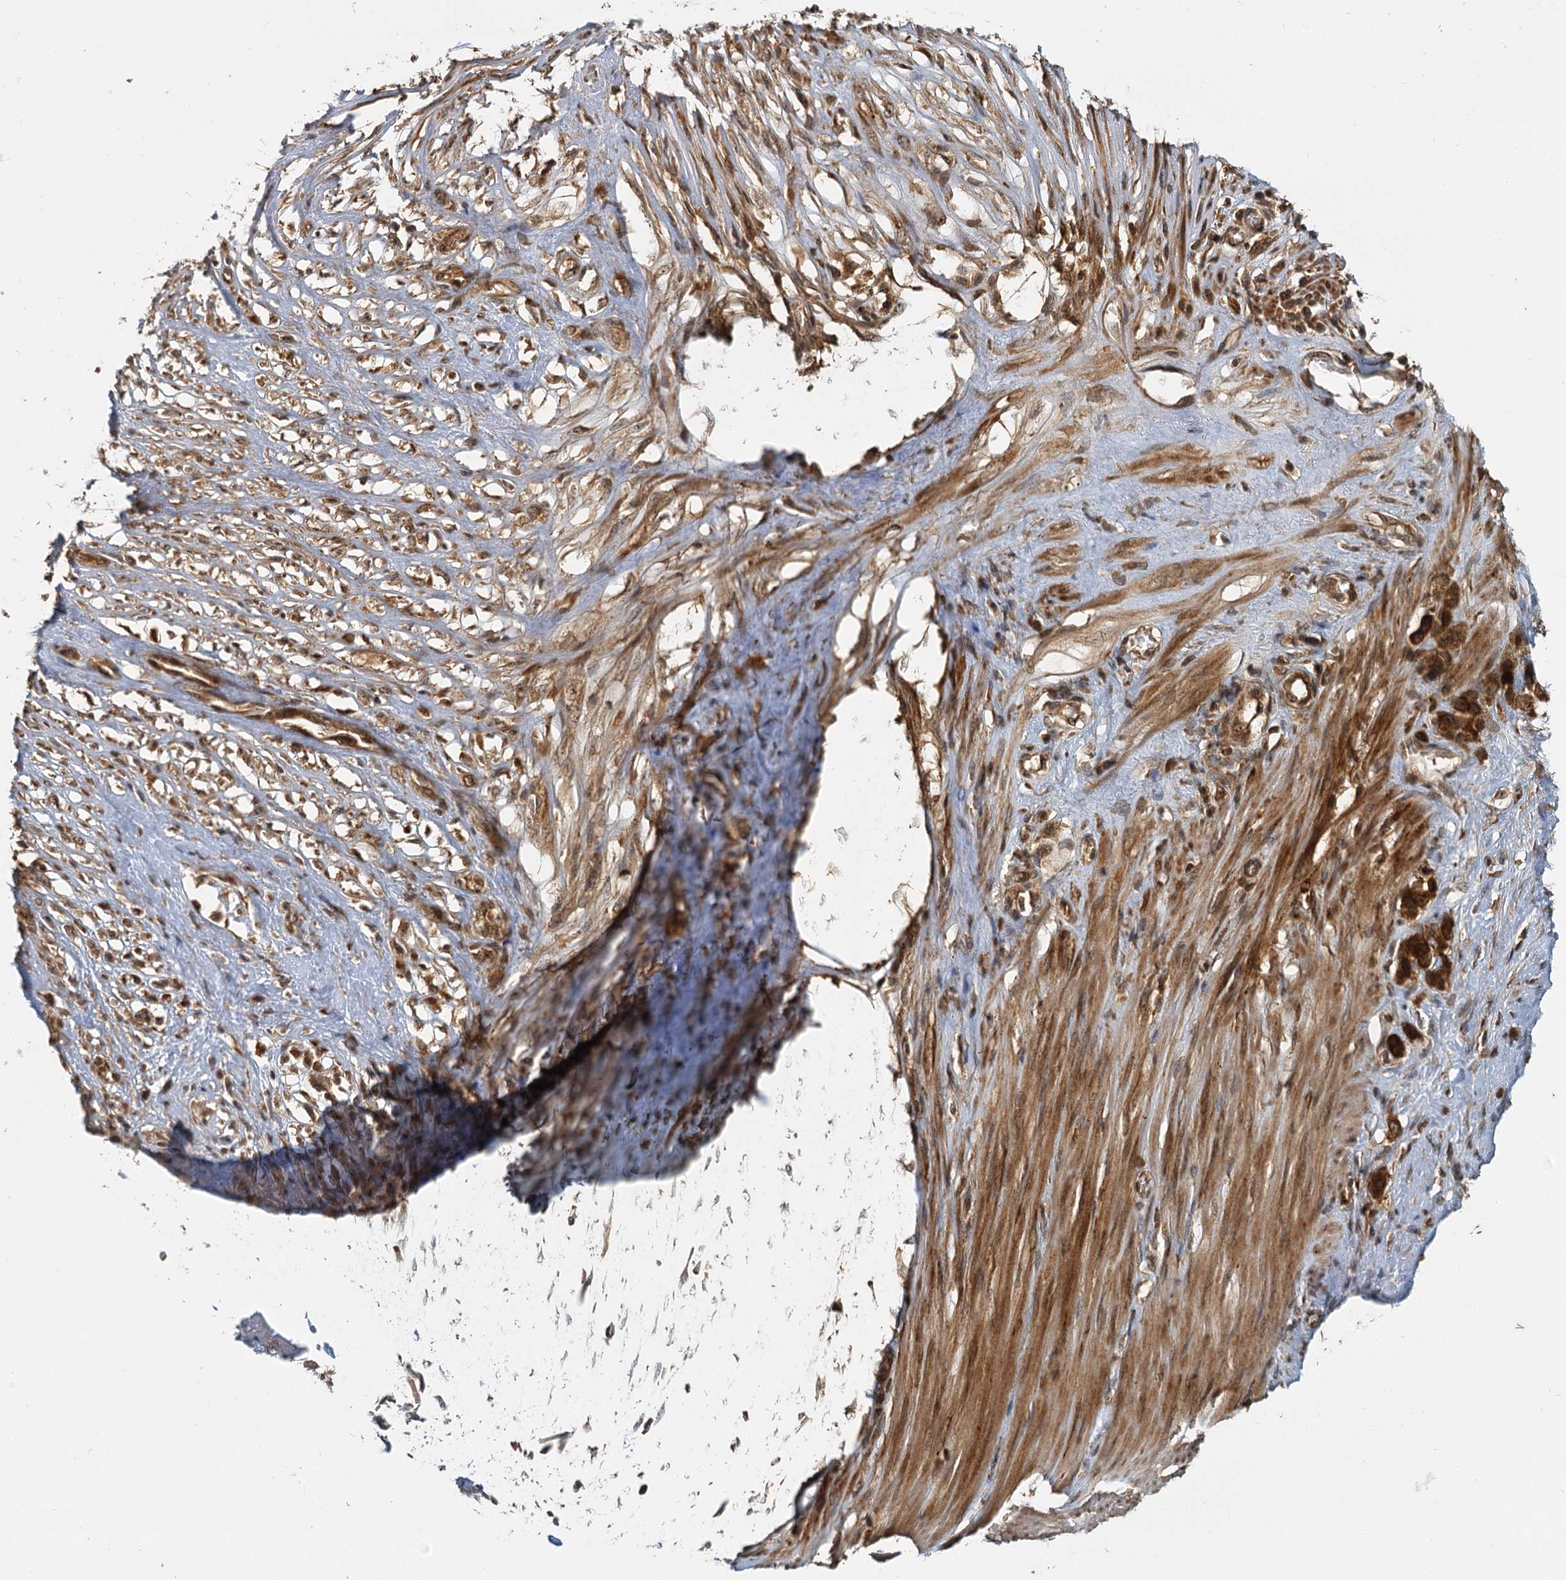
{"staining": {"intensity": "strong", "quantity": ">75%", "location": "cytoplasmic/membranous,nuclear"}, "tissue": "stomach cancer", "cell_type": "Tumor cells", "image_type": "cancer", "snomed": [{"axis": "morphology", "description": "Adenocarcinoma, NOS"}, {"axis": "morphology", "description": "Adenocarcinoma, High grade"}, {"axis": "topography", "description": "Stomach, upper"}, {"axis": "topography", "description": "Stomach, lower"}], "caption": "Stomach cancer (adenocarcinoma) stained with a protein marker exhibits strong staining in tumor cells.", "gene": "ZNF549", "patient": {"sex": "female", "age": 65}}